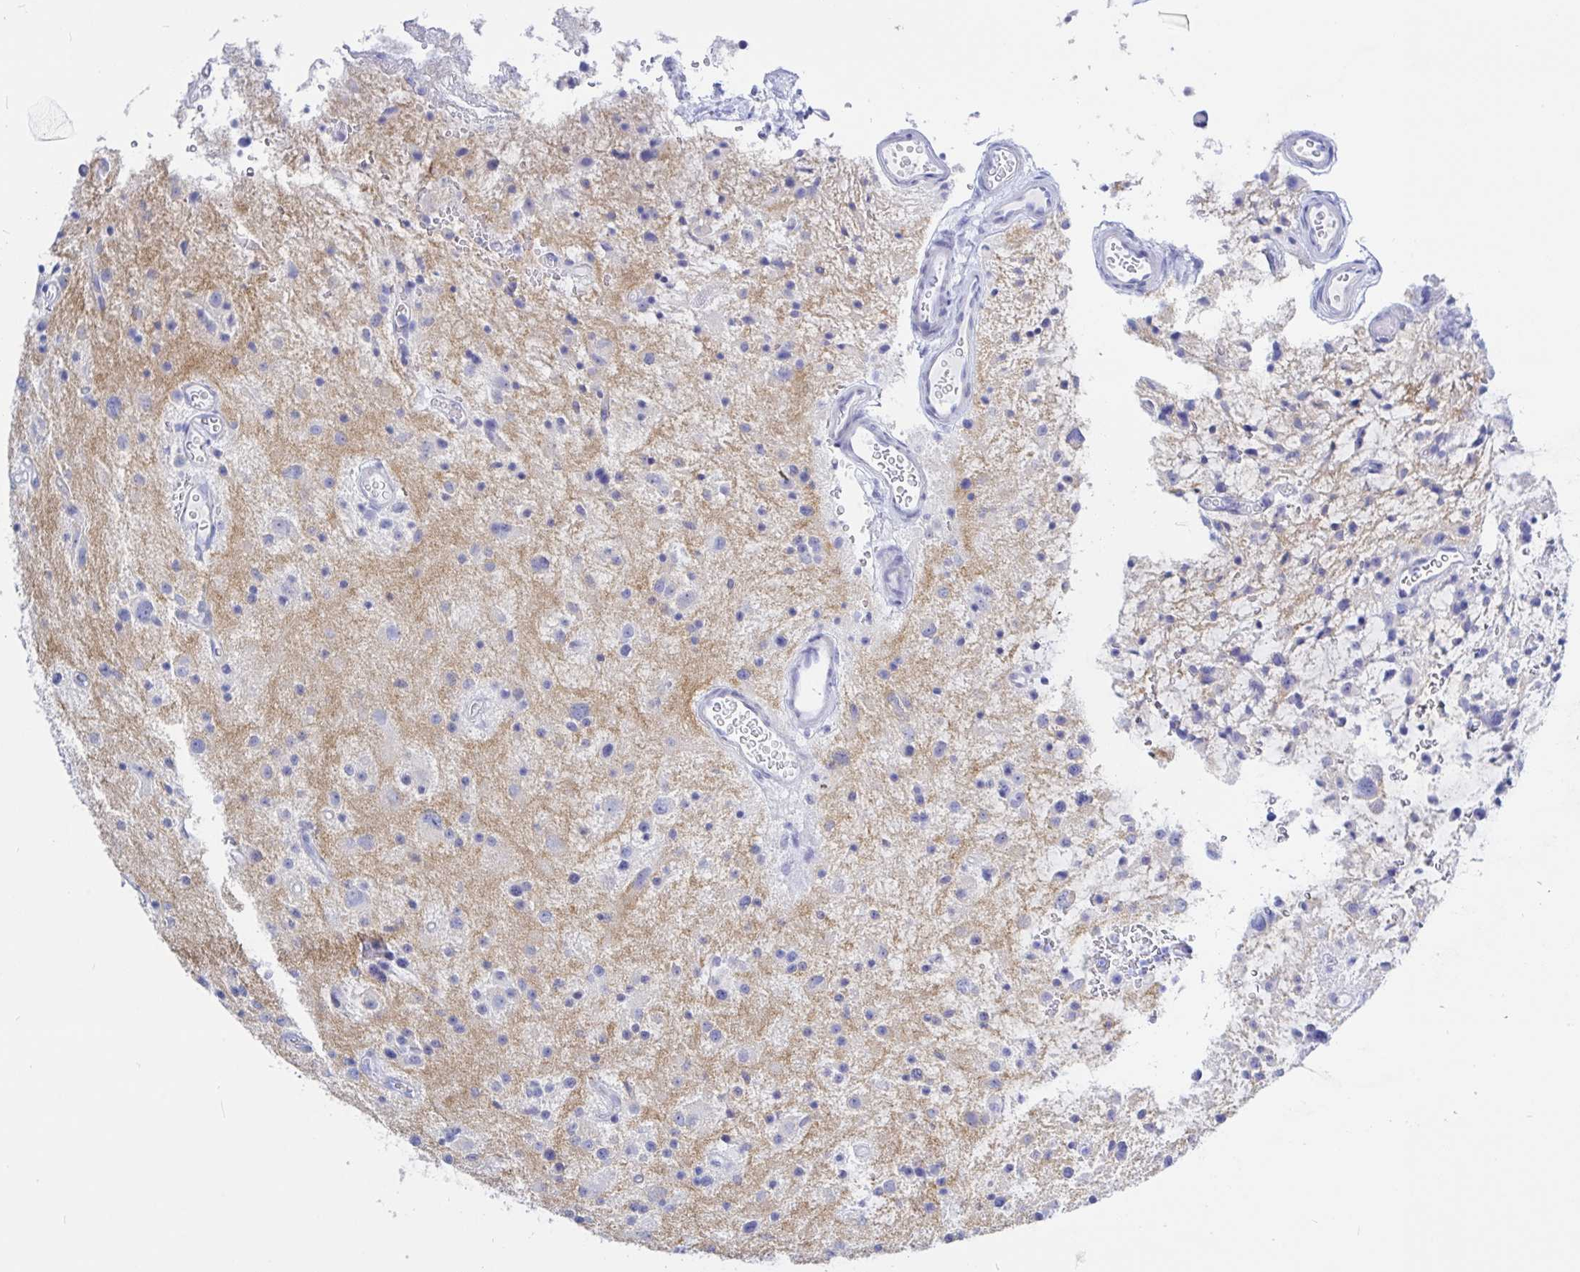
{"staining": {"intensity": "negative", "quantity": "none", "location": "none"}, "tissue": "glioma", "cell_type": "Tumor cells", "image_type": "cancer", "snomed": [{"axis": "morphology", "description": "Glioma, malignant, Low grade"}, {"axis": "topography", "description": "Brain"}], "caption": "This micrograph is of glioma stained with immunohistochemistry to label a protein in brown with the nuclei are counter-stained blue. There is no staining in tumor cells.", "gene": "KCNH6", "patient": {"sex": "male", "age": 43}}